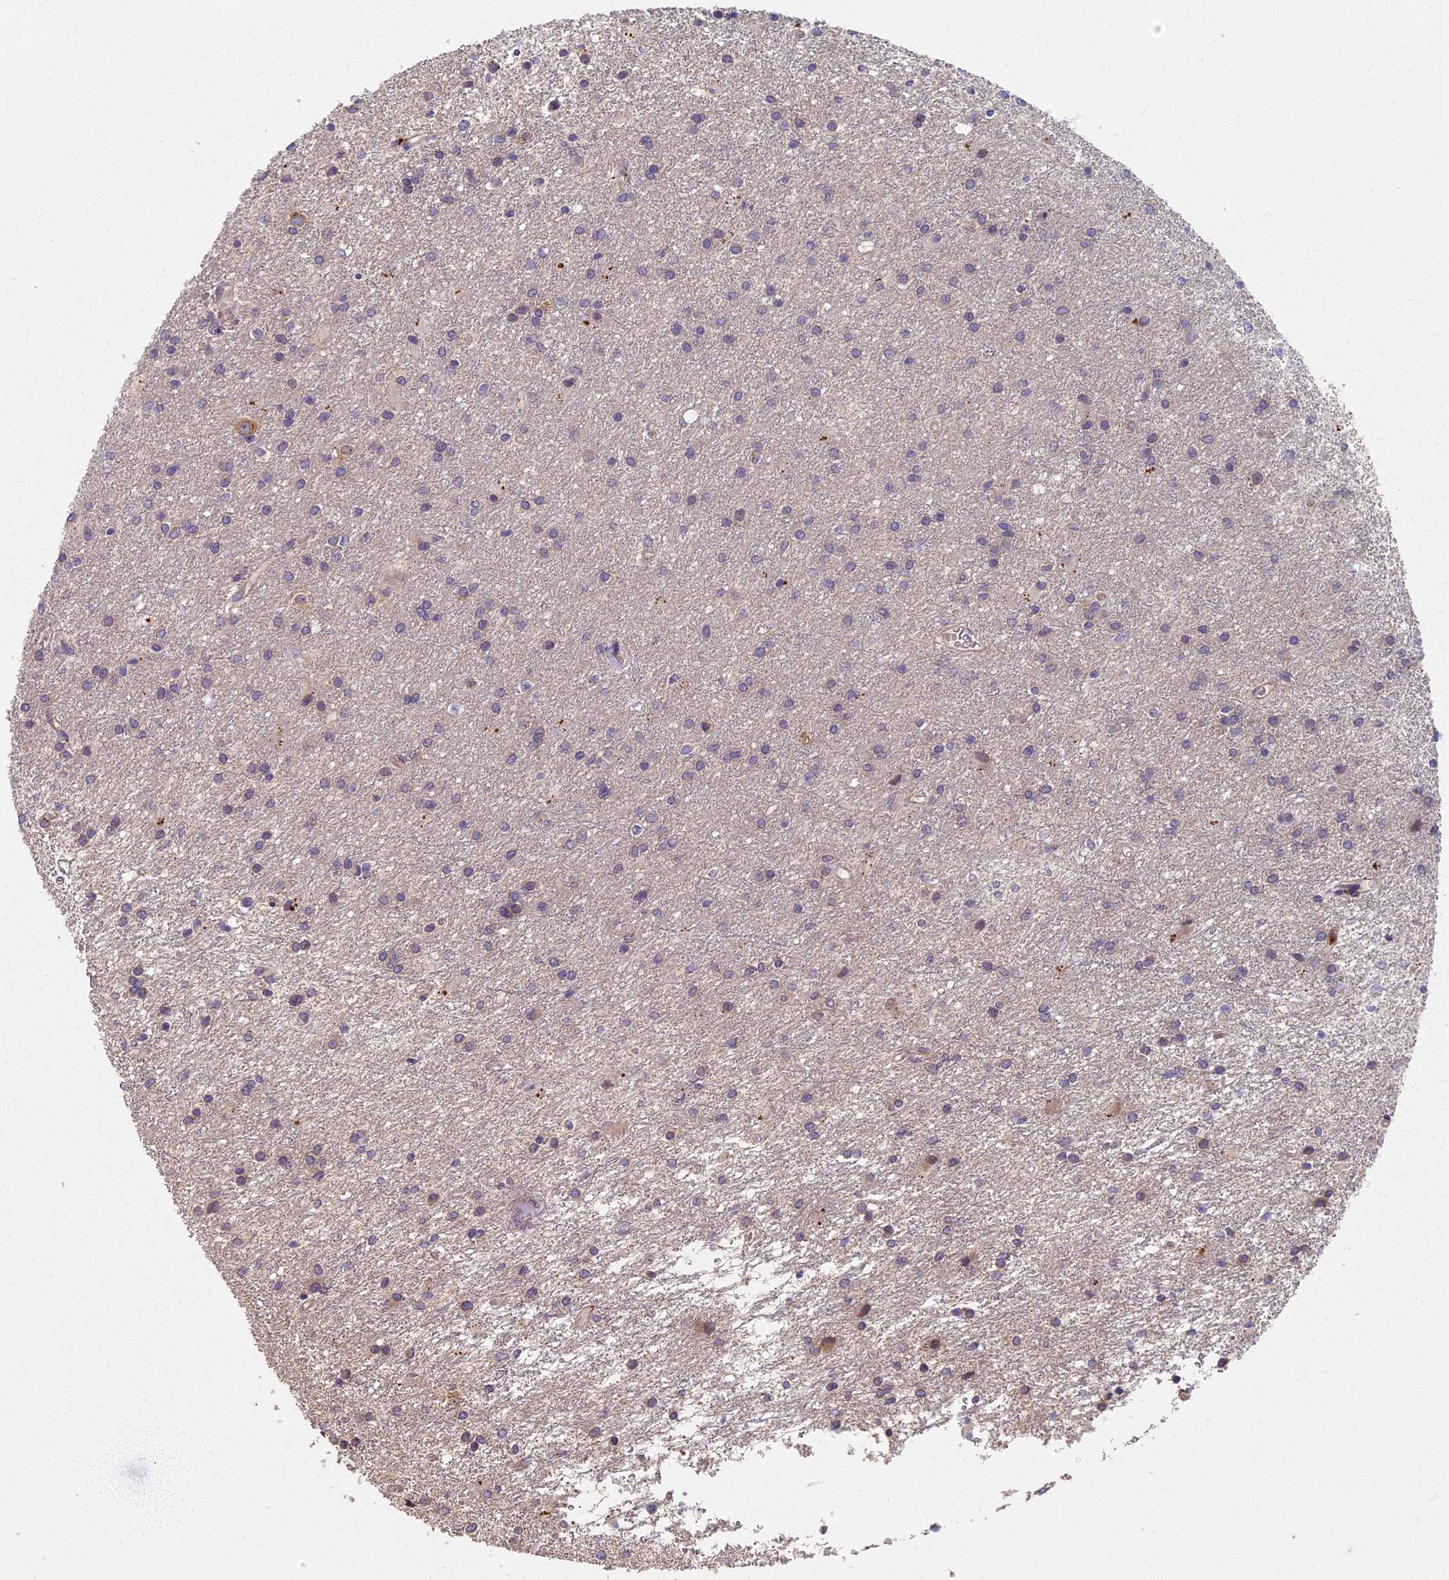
{"staining": {"intensity": "negative", "quantity": "none", "location": "none"}, "tissue": "glioma", "cell_type": "Tumor cells", "image_type": "cancer", "snomed": [{"axis": "morphology", "description": "Glioma, malignant, High grade"}, {"axis": "topography", "description": "Brain"}], "caption": "The immunohistochemistry image has no significant positivity in tumor cells of malignant glioma (high-grade) tissue. The staining was performed using DAB to visualize the protein expression in brown, while the nuclei were stained in blue with hematoxylin (Magnification: 20x).", "gene": "AP4E1", "patient": {"sex": "female", "age": 50}}